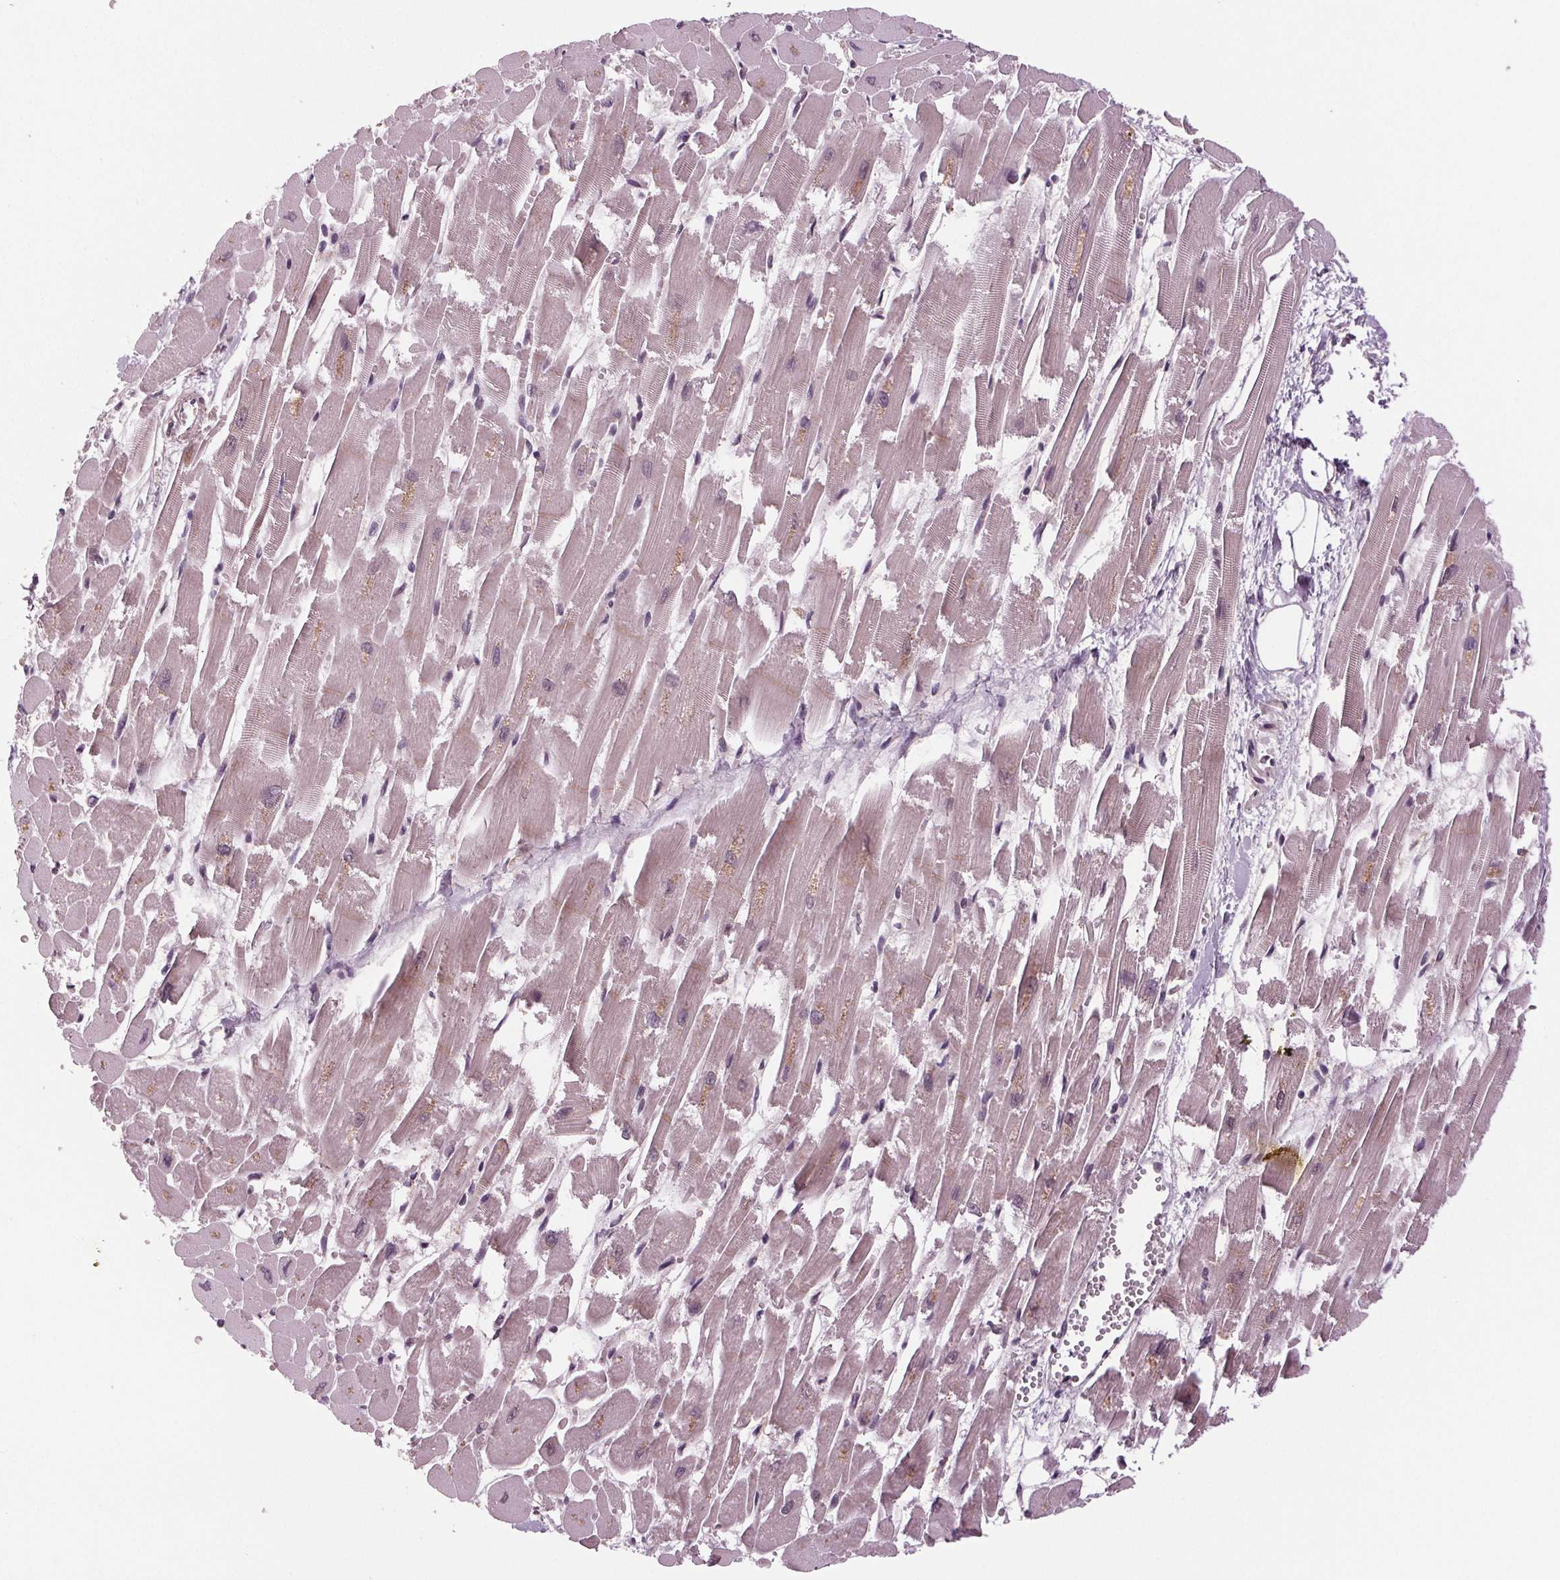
{"staining": {"intensity": "weak", "quantity": "<25%", "location": "cytoplasmic/membranous"}, "tissue": "heart muscle", "cell_type": "Cardiomyocytes", "image_type": "normal", "snomed": [{"axis": "morphology", "description": "Normal tissue, NOS"}, {"axis": "topography", "description": "Heart"}], "caption": "Immunohistochemistry (IHC) micrograph of unremarkable heart muscle stained for a protein (brown), which reveals no staining in cardiomyocytes. (IHC, brightfield microscopy, high magnification).", "gene": "STAT3", "patient": {"sex": "female", "age": 52}}